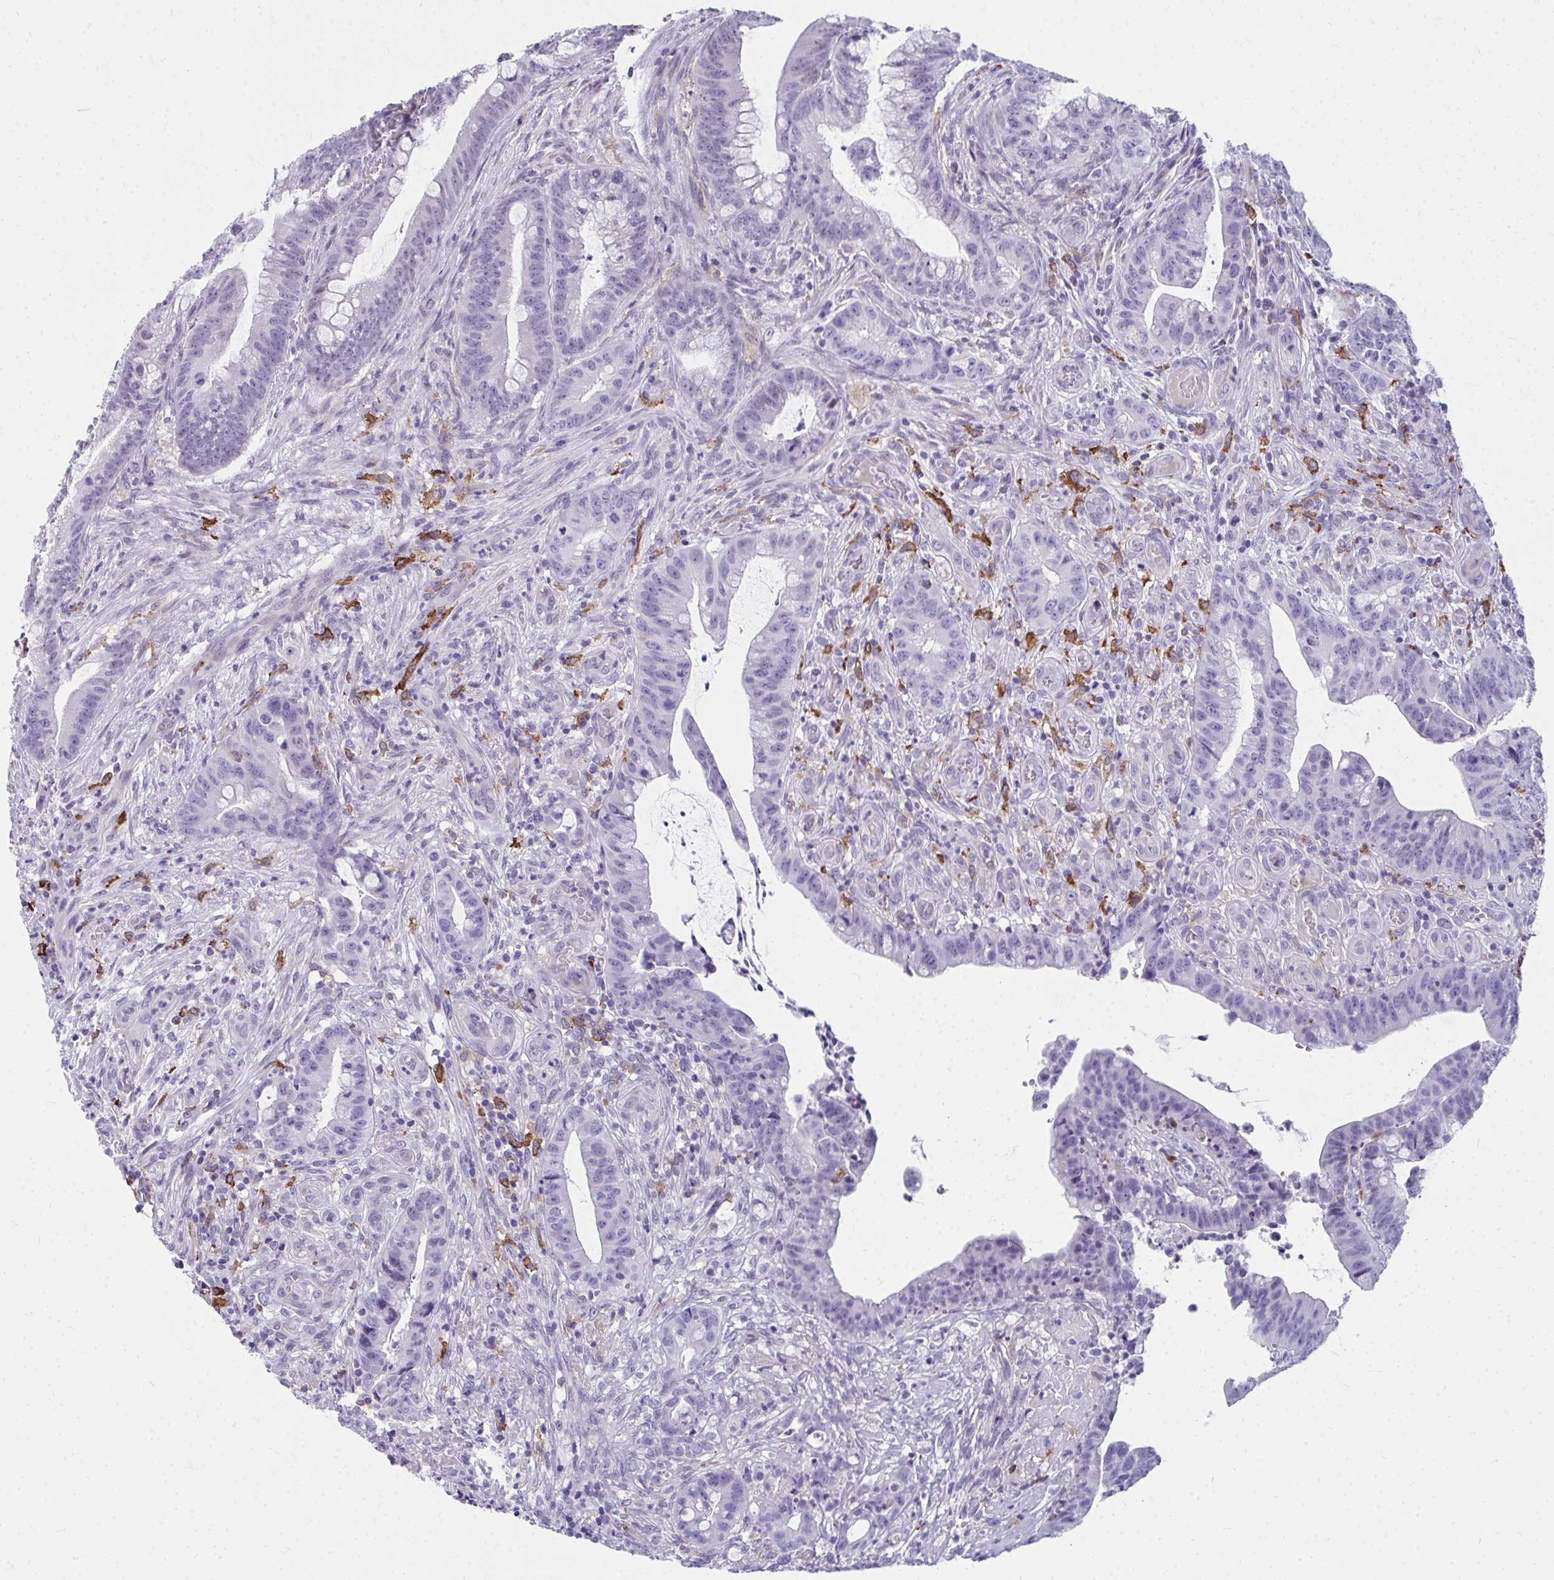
{"staining": {"intensity": "negative", "quantity": "none", "location": "none"}, "tissue": "colorectal cancer", "cell_type": "Tumor cells", "image_type": "cancer", "snomed": [{"axis": "morphology", "description": "Adenocarcinoma, NOS"}, {"axis": "topography", "description": "Colon"}], "caption": "Colorectal cancer (adenocarcinoma) was stained to show a protein in brown. There is no significant staining in tumor cells.", "gene": "CD163", "patient": {"sex": "male", "age": 62}}